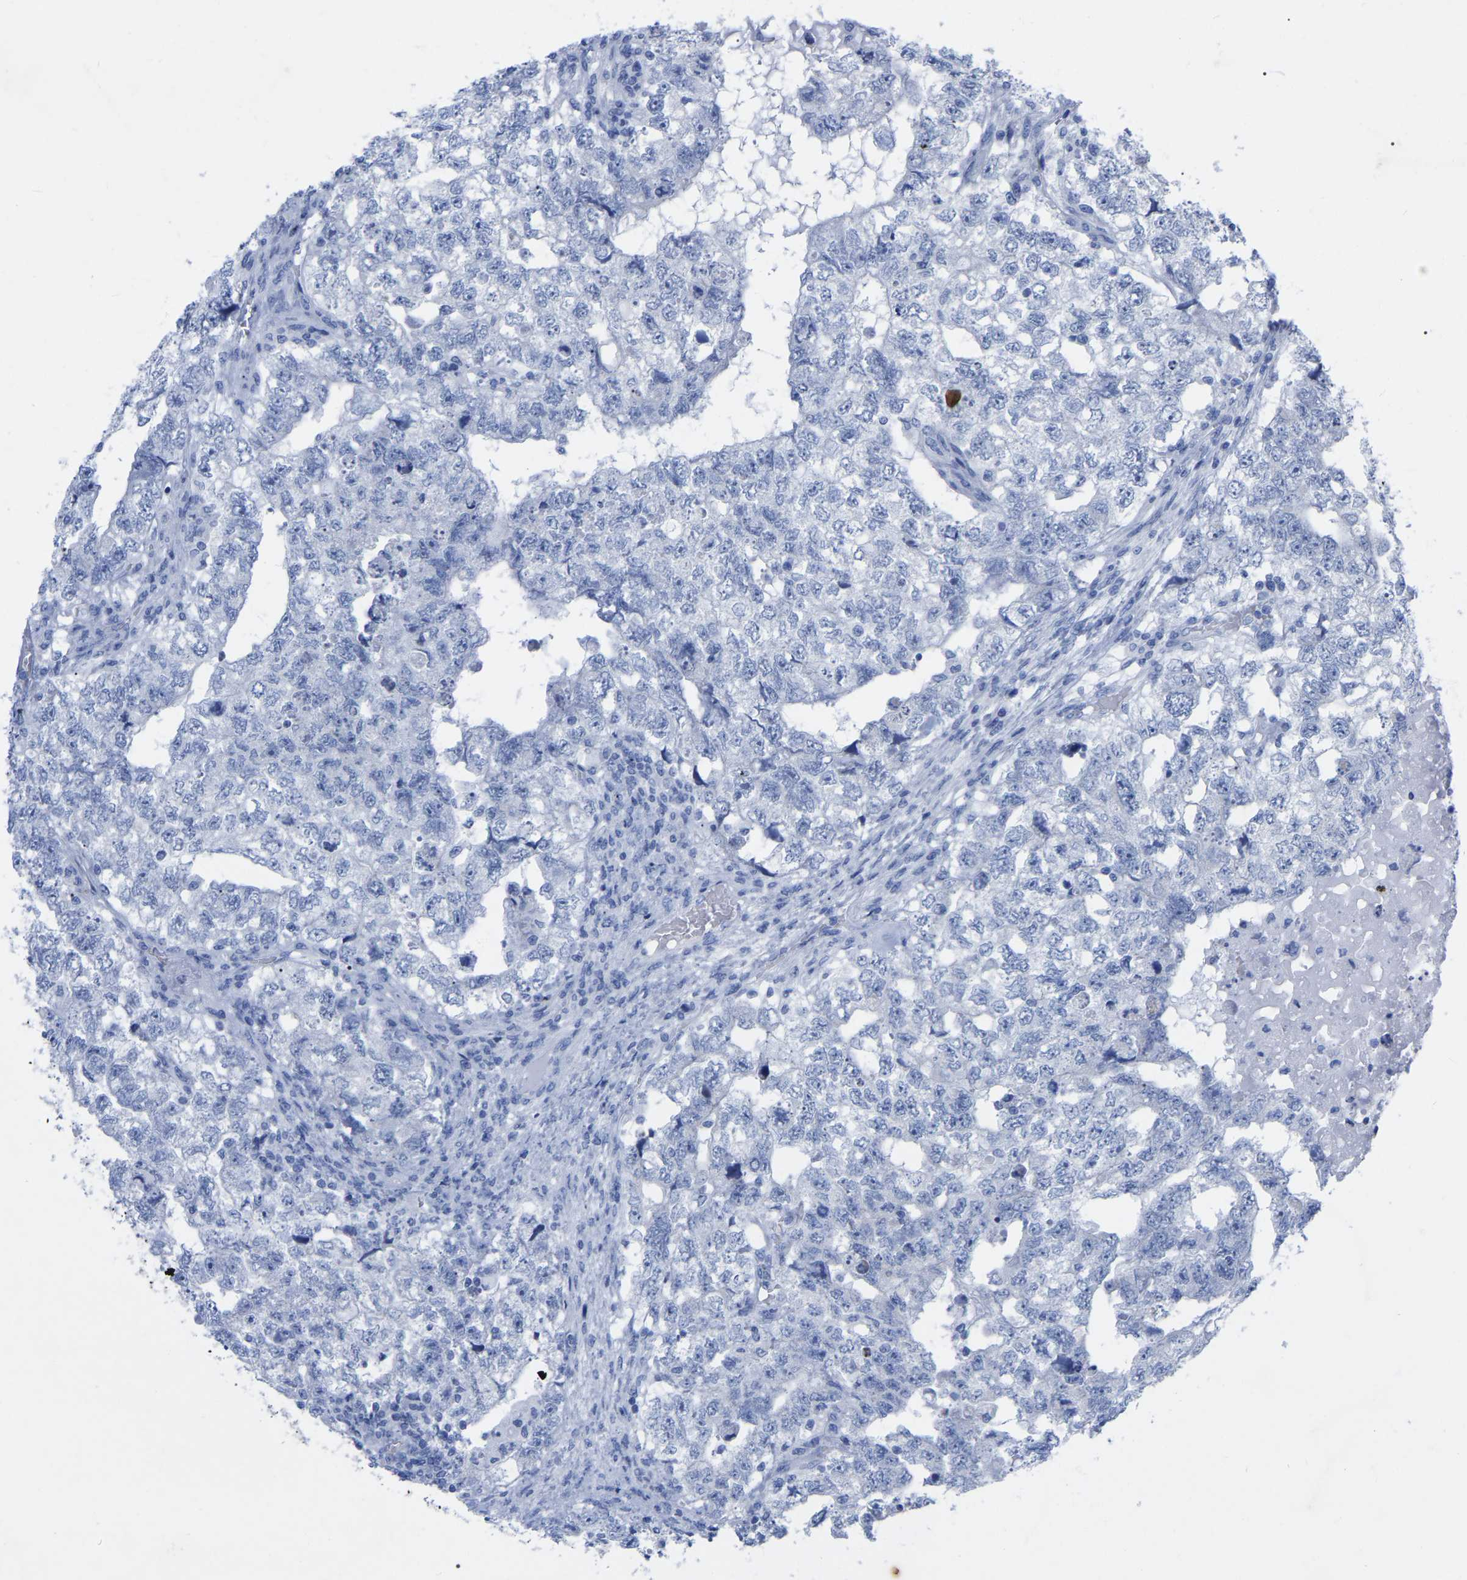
{"staining": {"intensity": "negative", "quantity": "none", "location": "none"}, "tissue": "testis cancer", "cell_type": "Tumor cells", "image_type": "cancer", "snomed": [{"axis": "morphology", "description": "Carcinoma, Embryonal, NOS"}, {"axis": "topography", "description": "Testis"}], "caption": "The IHC photomicrograph has no significant staining in tumor cells of testis embryonal carcinoma tissue.", "gene": "ZNF629", "patient": {"sex": "male", "age": 36}}